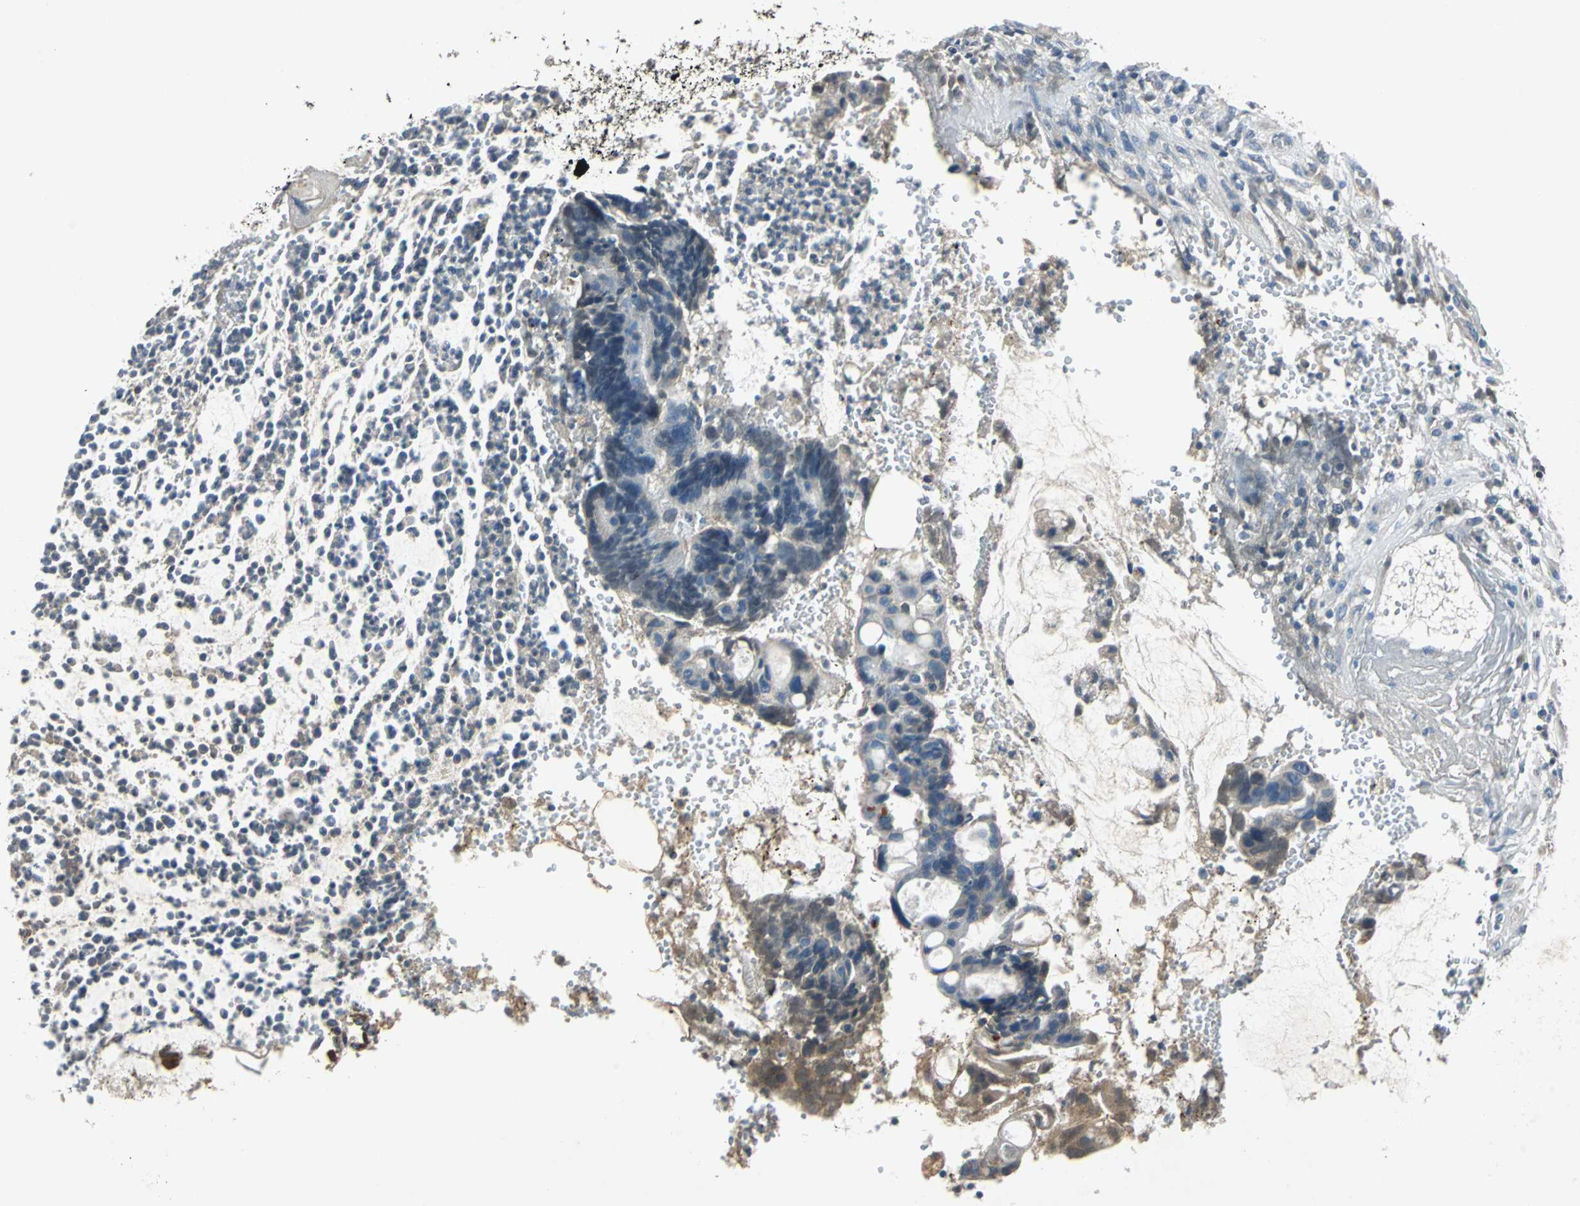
{"staining": {"intensity": "weak", "quantity": "<25%", "location": "cytoplasmic/membranous"}, "tissue": "colorectal cancer", "cell_type": "Tumor cells", "image_type": "cancer", "snomed": [{"axis": "morphology", "description": "Adenocarcinoma, NOS"}, {"axis": "topography", "description": "Colon"}], "caption": "This photomicrograph is of colorectal adenocarcinoma stained with immunohistochemistry to label a protein in brown with the nuclei are counter-stained blue. There is no positivity in tumor cells. (Stains: DAB immunohistochemistry with hematoxylin counter stain, Microscopy: brightfield microscopy at high magnification).", "gene": "SLC2A13", "patient": {"sex": "female", "age": 57}}